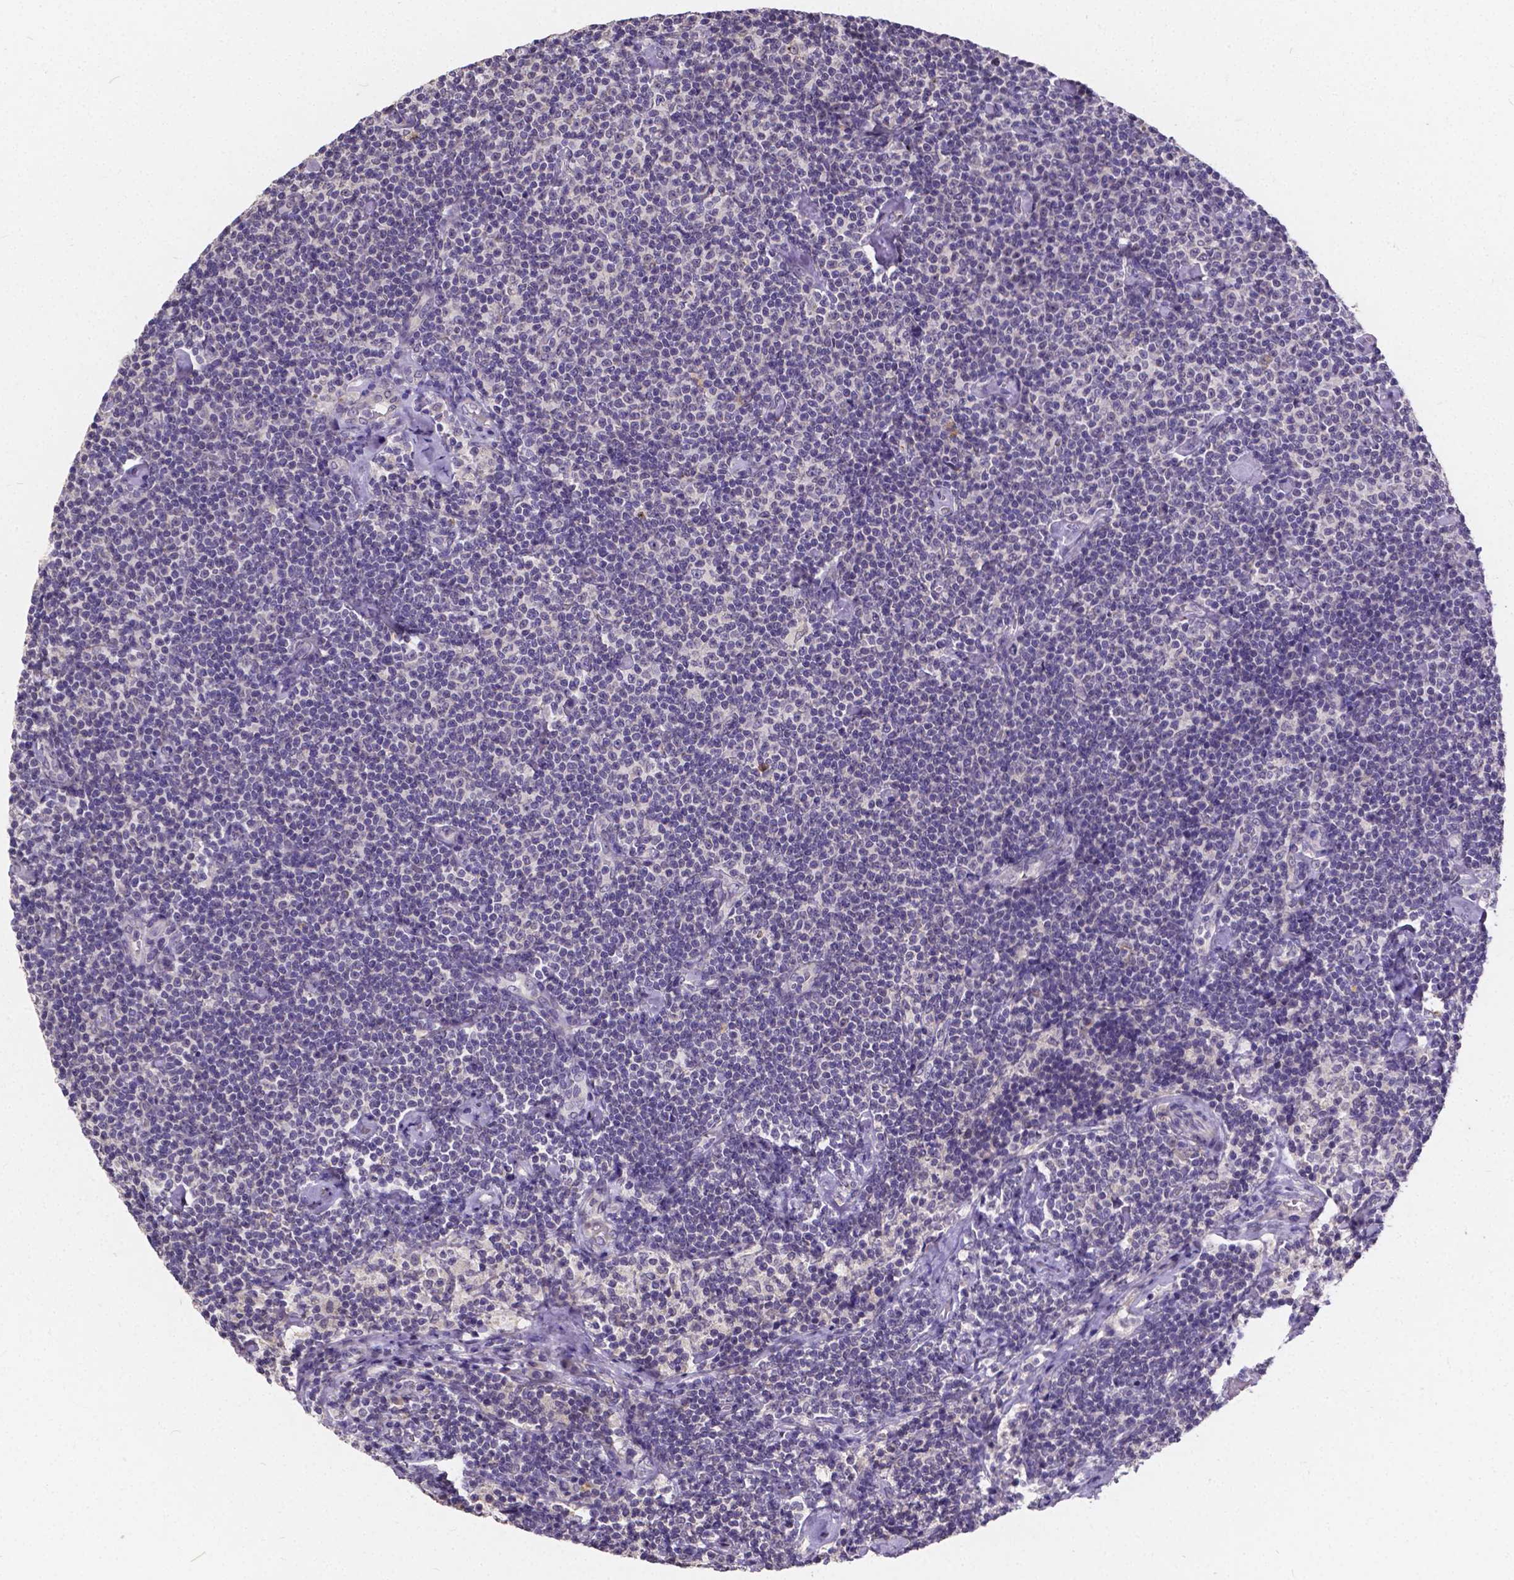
{"staining": {"intensity": "negative", "quantity": "none", "location": "none"}, "tissue": "lymphoma", "cell_type": "Tumor cells", "image_type": "cancer", "snomed": [{"axis": "morphology", "description": "Malignant lymphoma, non-Hodgkin's type, Low grade"}, {"axis": "topography", "description": "Lymph node"}], "caption": "Histopathology image shows no significant protein positivity in tumor cells of lymphoma.", "gene": "CTNNA2", "patient": {"sex": "male", "age": 81}}